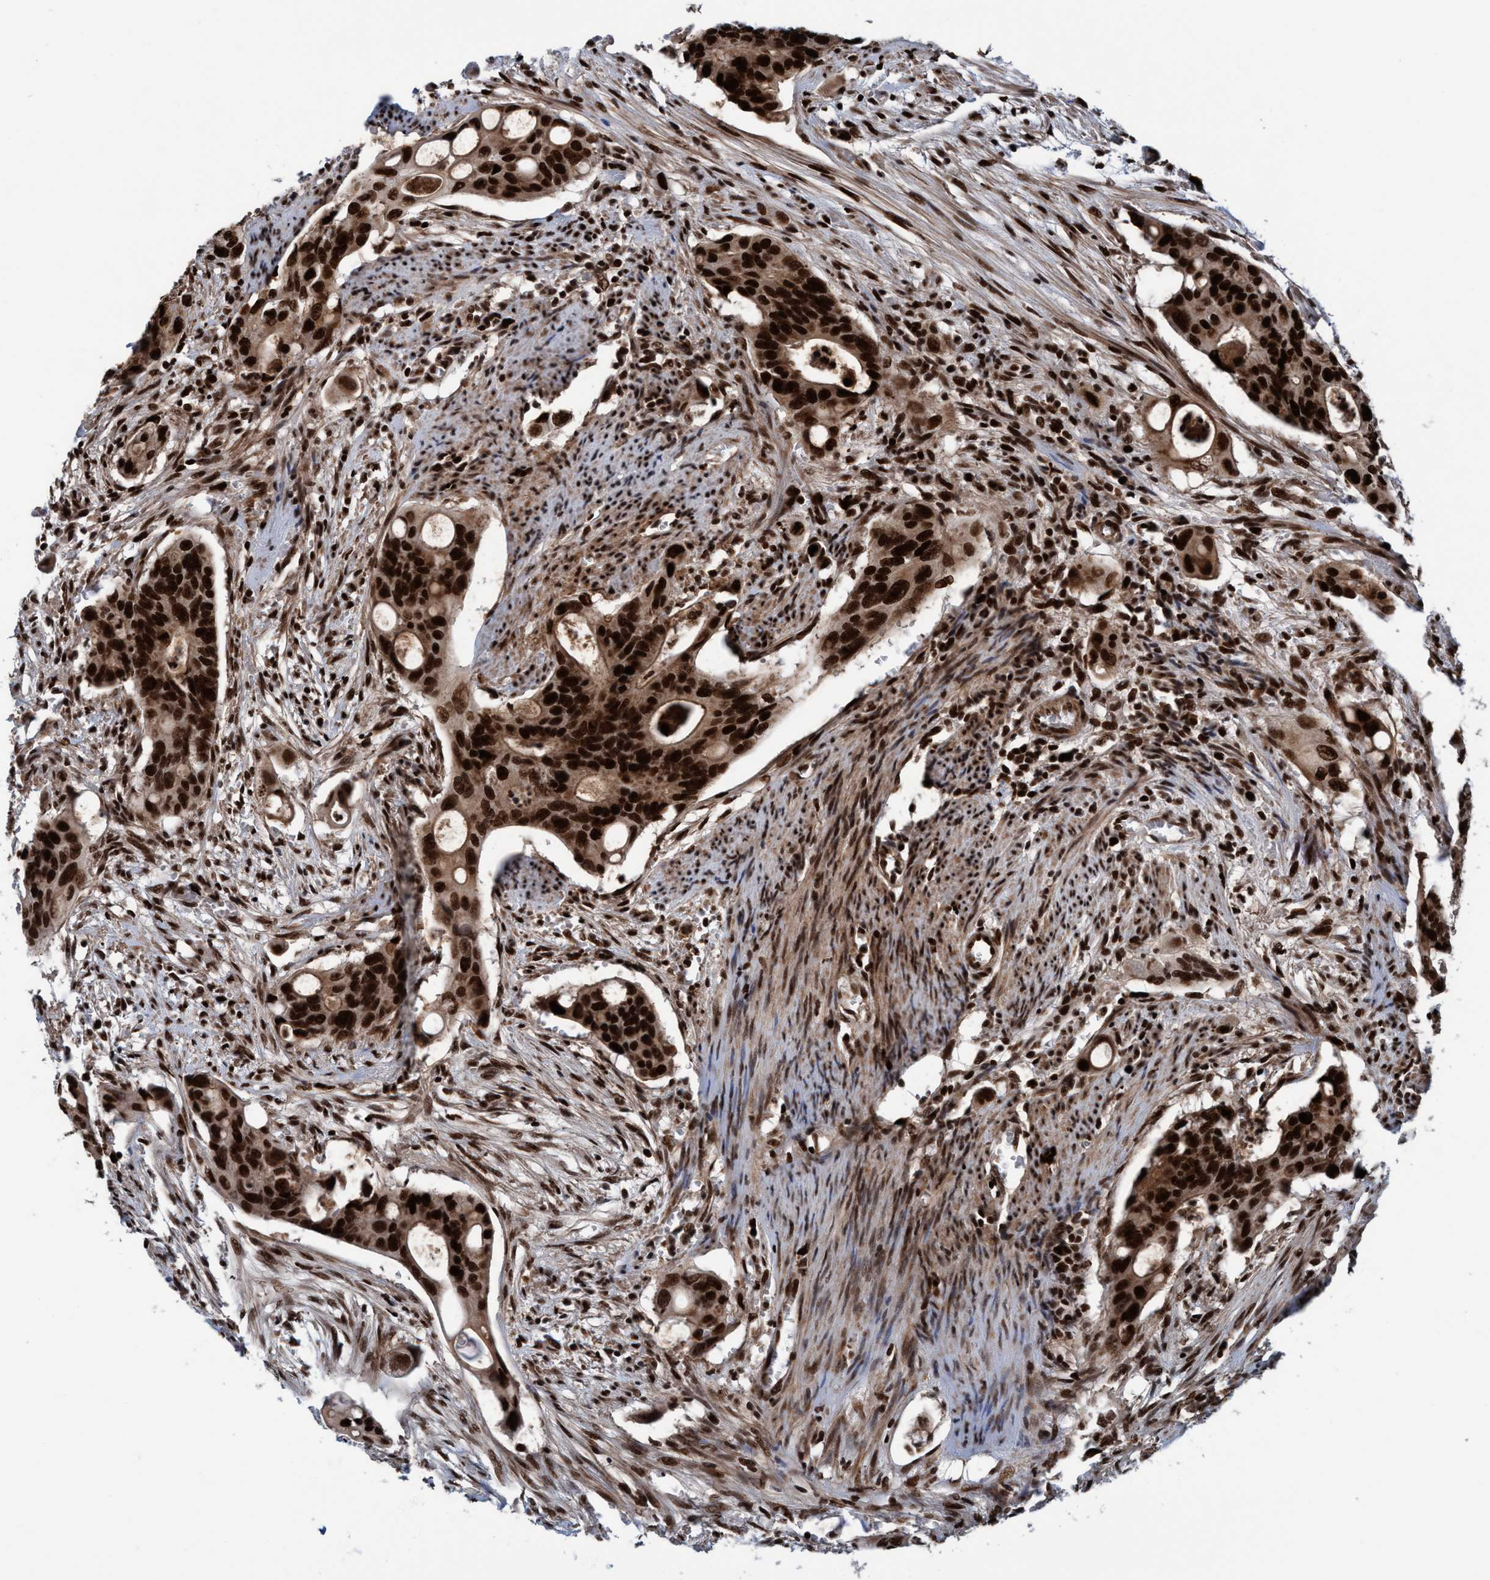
{"staining": {"intensity": "strong", "quantity": ">75%", "location": "cytoplasmic/membranous,nuclear"}, "tissue": "colorectal cancer", "cell_type": "Tumor cells", "image_type": "cancer", "snomed": [{"axis": "morphology", "description": "Adenocarcinoma, NOS"}, {"axis": "topography", "description": "Colon"}], "caption": "Protein staining shows strong cytoplasmic/membranous and nuclear expression in about >75% of tumor cells in colorectal adenocarcinoma.", "gene": "TOPBP1", "patient": {"sex": "female", "age": 57}}